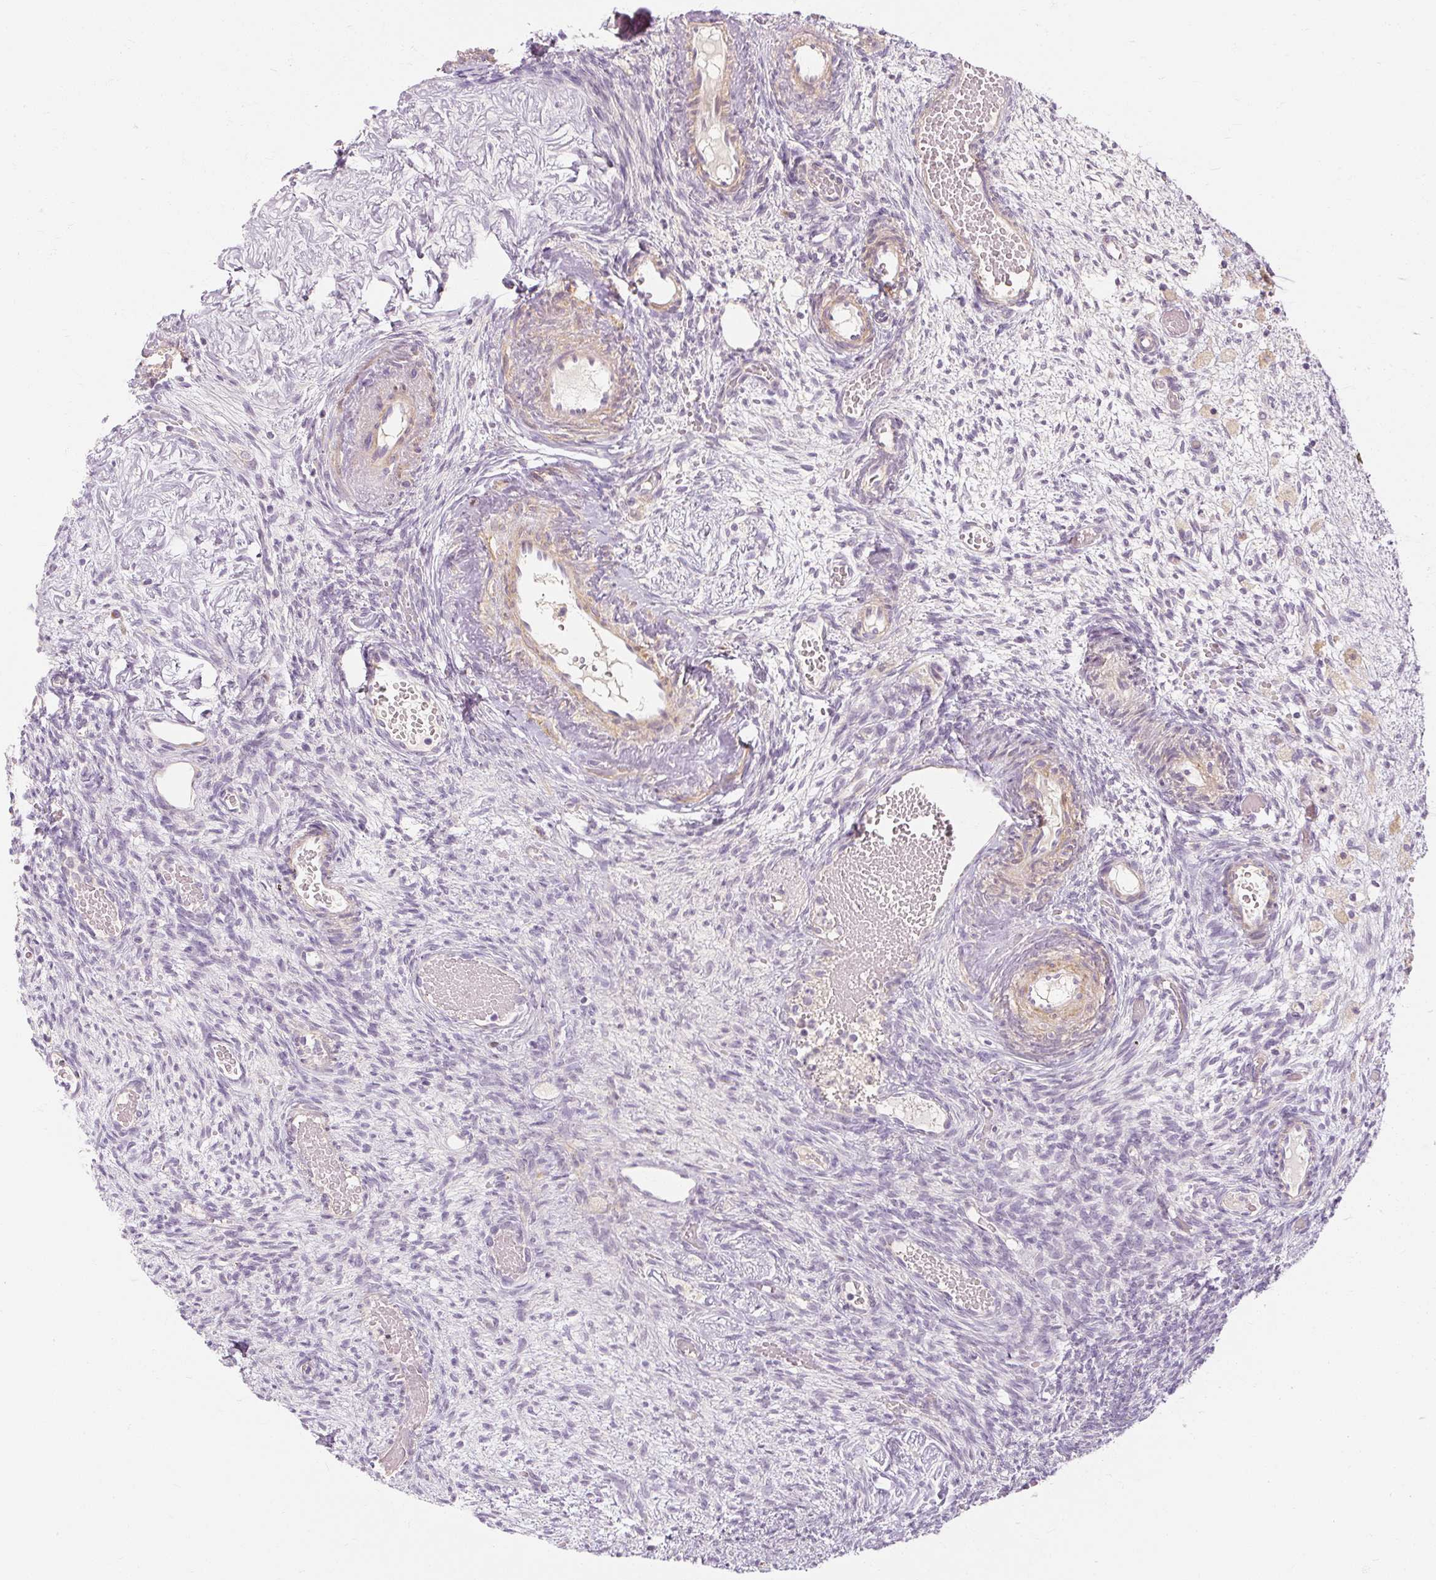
{"staining": {"intensity": "negative", "quantity": "none", "location": "none"}, "tissue": "ovary", "cell_type": "Follicle cells", "image_type": "normal", "snomed": [{"axis": "morphology", "description": "Normal tissue, NOS"}, {"axis": "topography", "description": "Ovary"}], "caption": "Immunohistochemistry histopathology image of benign ovary: ovary stained with DAB (3,3'-diaminobenzidine) shows no significant protein staining in follicle cells. (DAB immunohistochemistry visualized using brightfield microscopy, high magnification).", "gene": "CAPN3", "patient": {"sex": "female", "age": 67}}